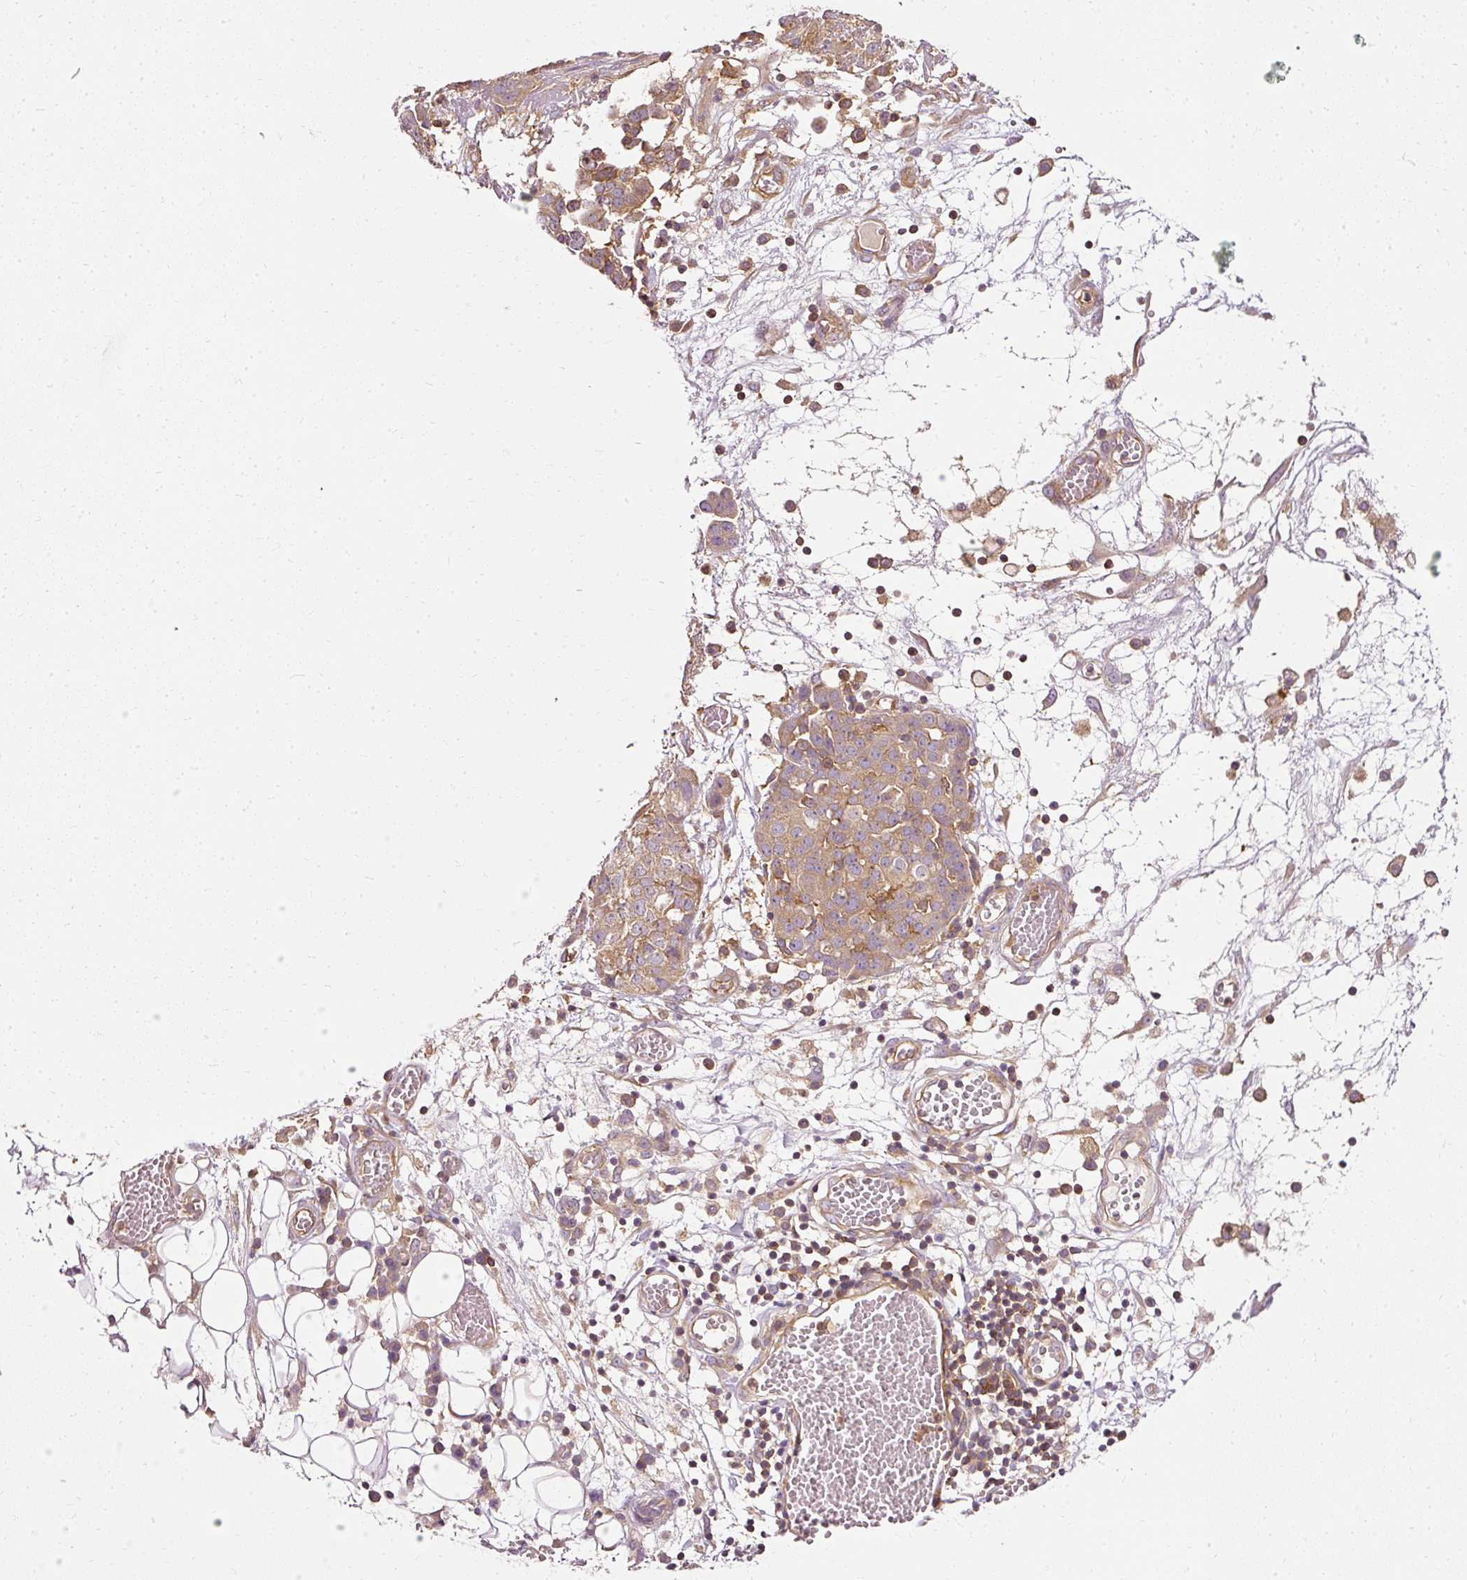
{"staining": {"intensity": "moderate", "quantity": ">75%", "location": "cytoplasmic/membranous"}, "tissue": "ovarian cancer", "cell_type": "Tumor cells", "image_type": "cancer", "snomed": [{"axis": "morphology", "description": "Cystadenocarcinoma, serous, NOS"}, {"axis": "topography", "description": "Soft tissue"}, {"axis": "topography", "description": "Ovary"}], "caption": "A high-resolution photomicrograph shows IHC staining of serous cystadenocarcinoma (ovarian), which displays moderate cytoplasmic/membranous expression in about >75% of tumor cells.", "gene": "ARMH3", "patient": {"sex": "female", "age": 57}}